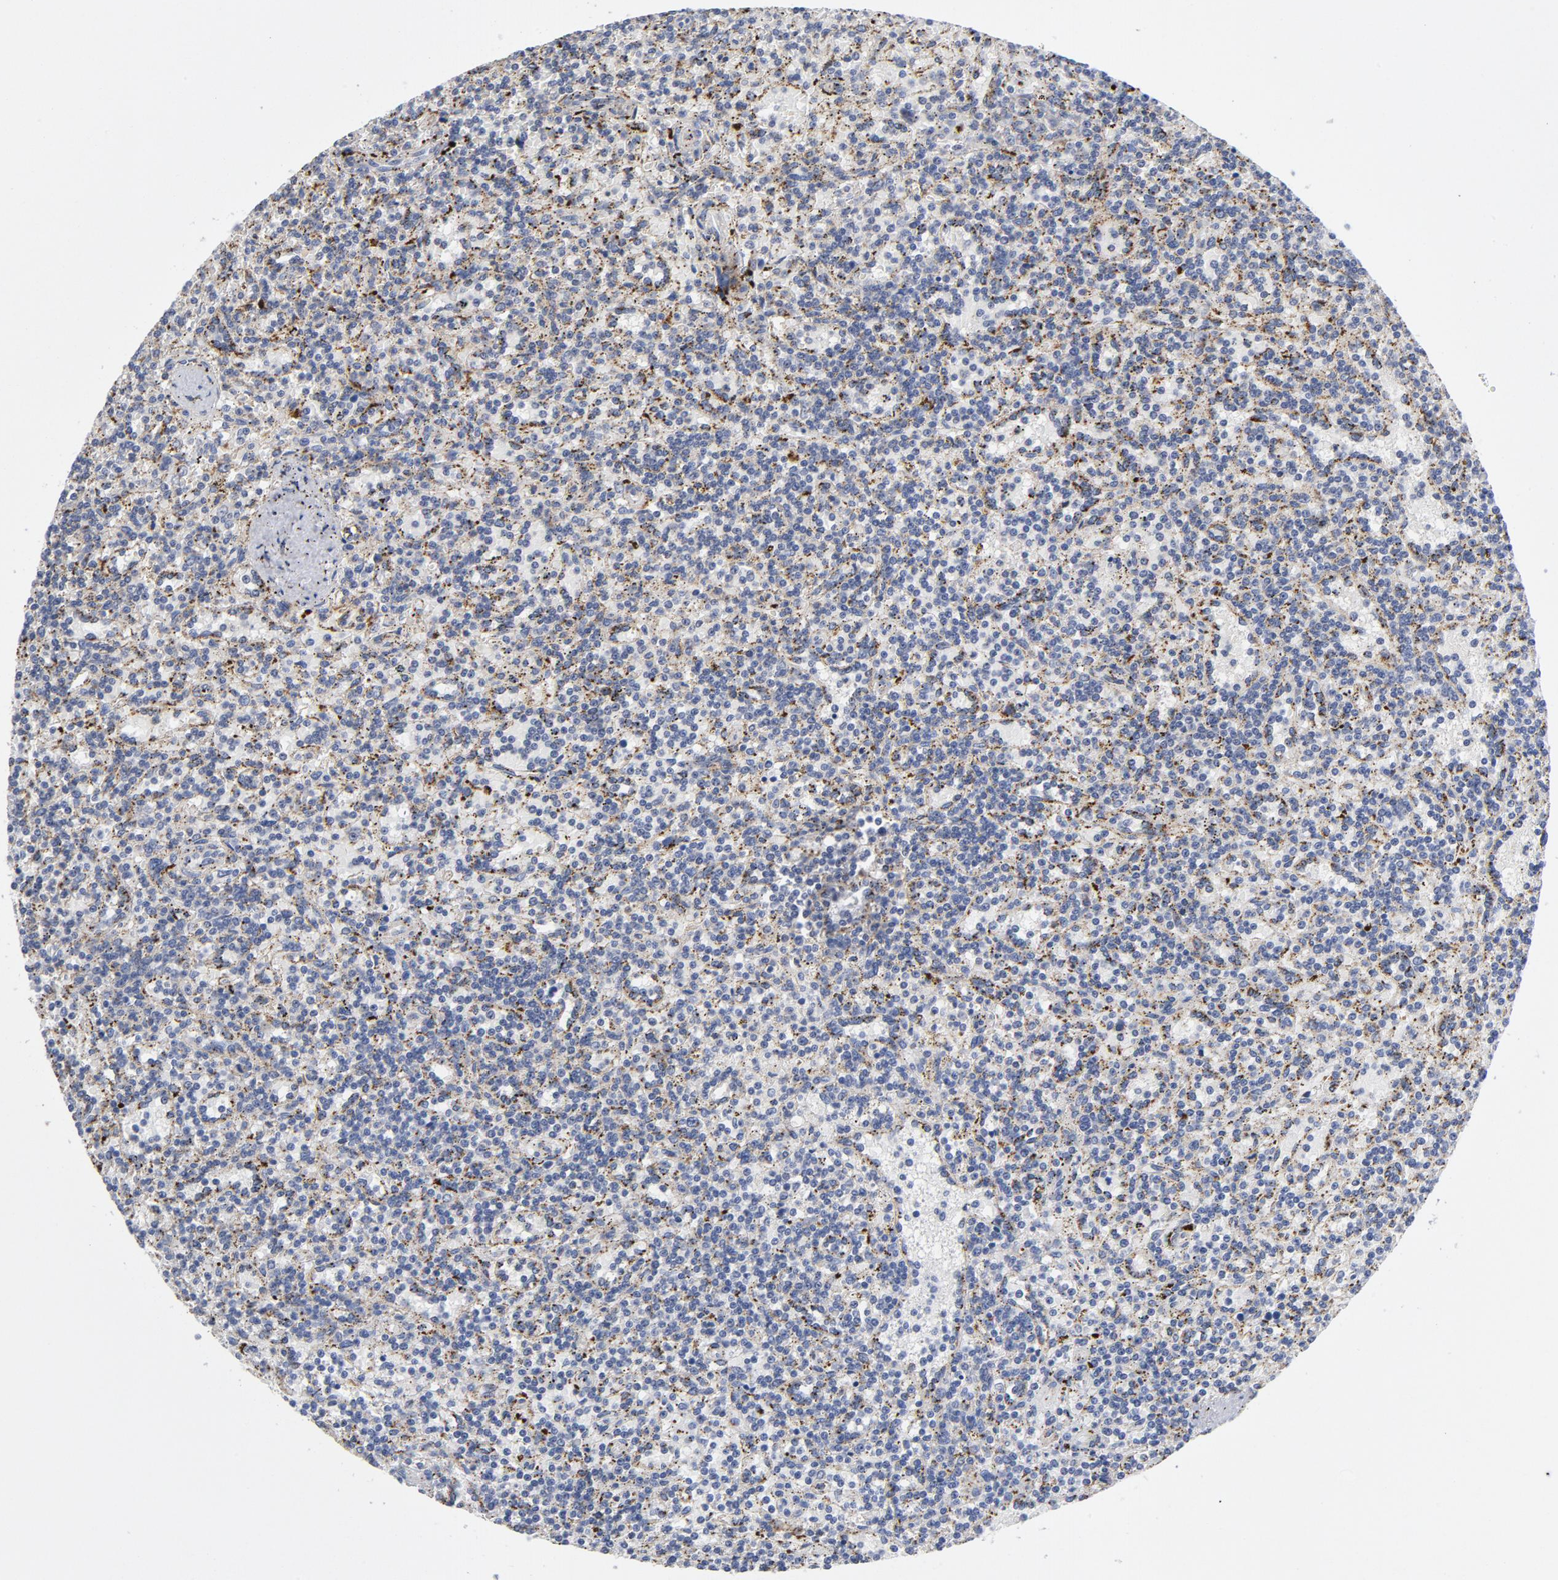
{"staining": {"intensity": "moderate", "quantity": "25%-75%", "location": "cytoplasmic/membranous"}, "tissue": "lymphoma", "cell_type": "Tumor cells", "image_type": "cancer", "snomed": [{"axis": "morphology", "description": "Malignant lymphoma, non-Hodgkin's type, Low grade"}, {"axis": "topography", "description": "Spleen"}], "caption": "This is an image of immunohistochemistry (IHC) staining of malignant lymphoma, non-Hodgkin's type (low-grade), which shows moderate staining in the cytoplasmic/membranous of tumor cells.", "gene": "AKT2", "patient": {"sex": "male", "age": 73}}